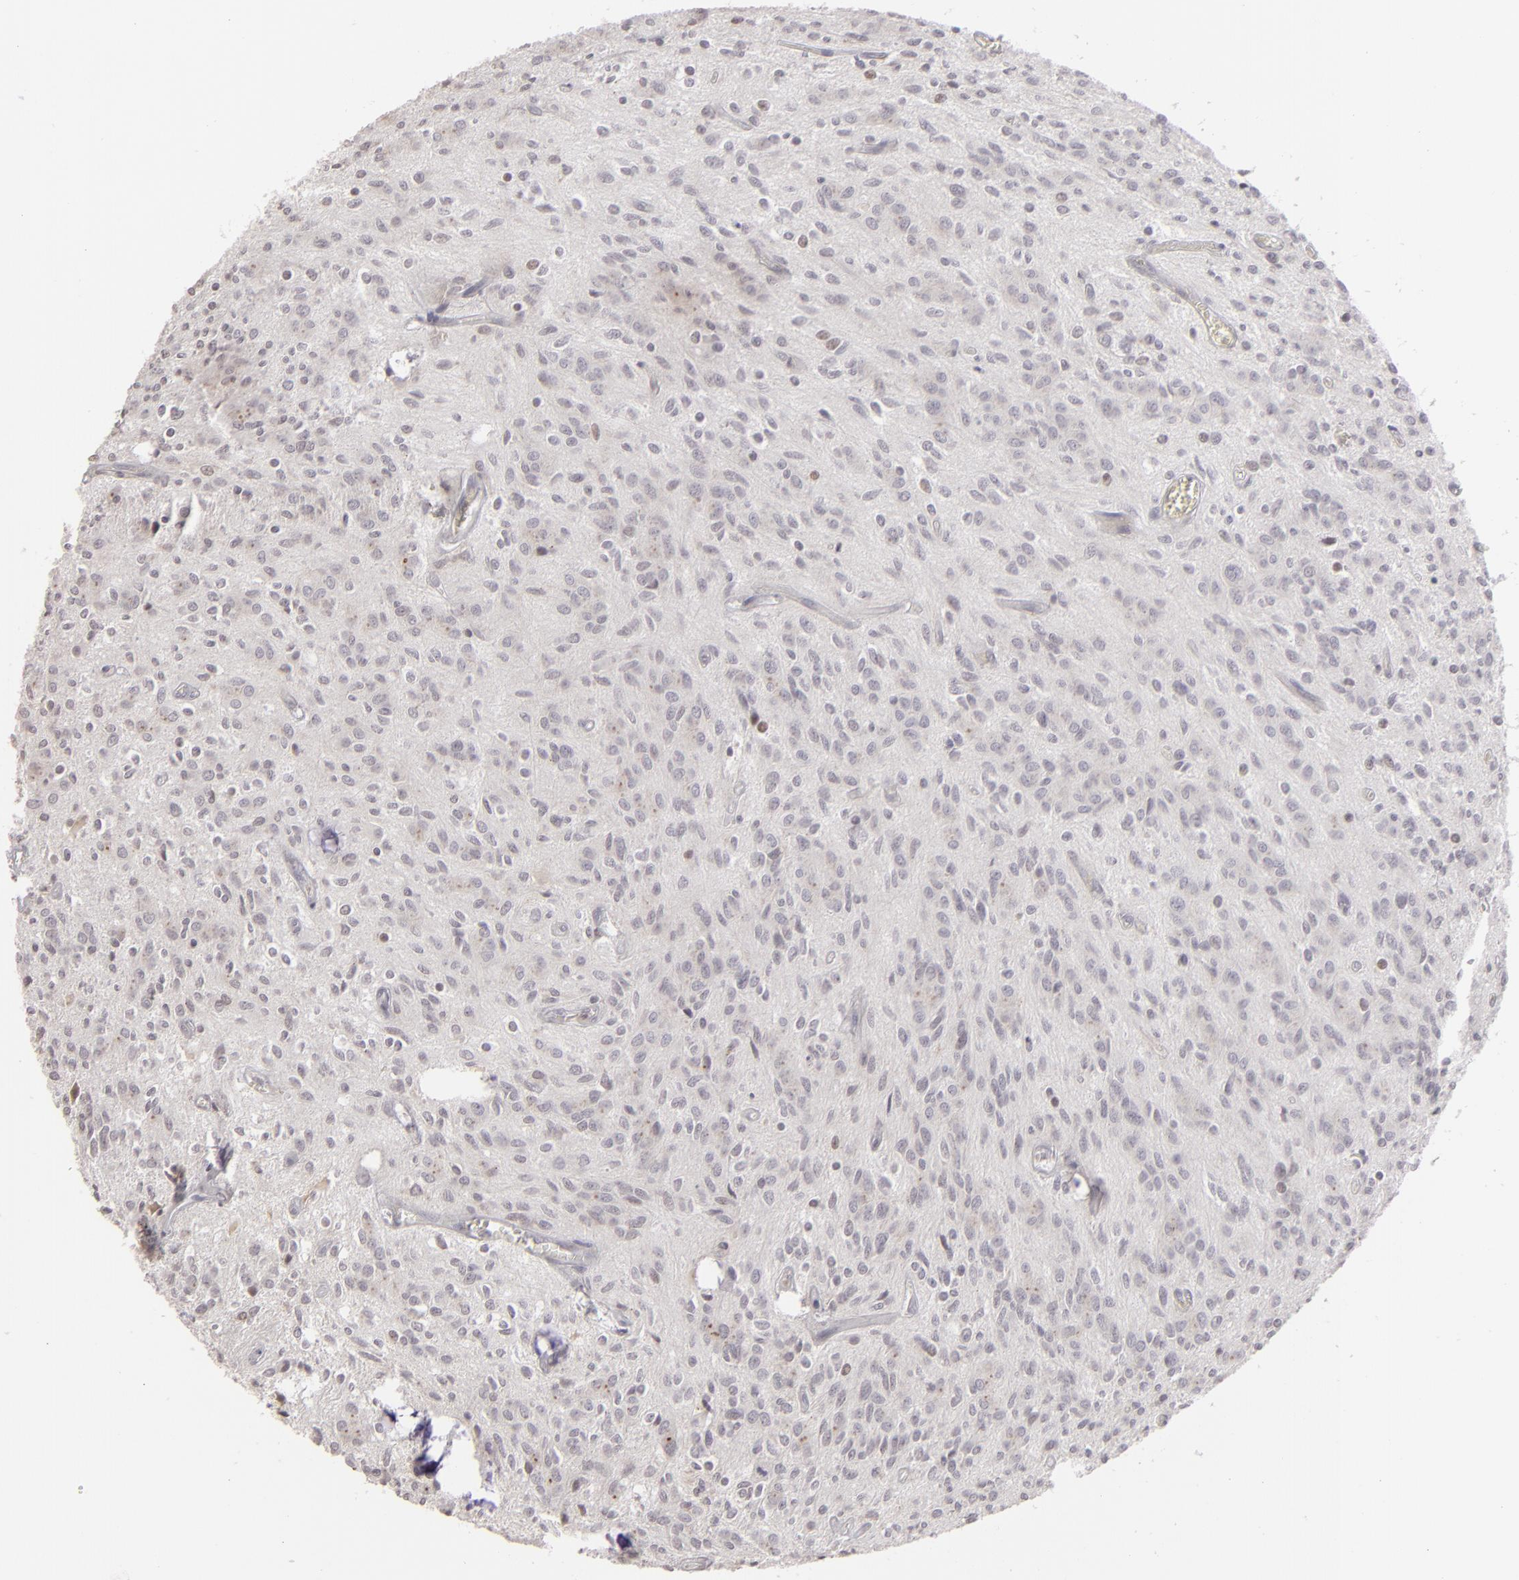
{"staining": {"intensity": "negative", "quantity": "none", "location": "none"}, "tissue": "glioma", "cell_type": "Tumor cells", "image_type": "cancer", "snomed": [{"axis": "morphology", "description": "Glioma, malignant, Low grade"}, {"axis": "topography", "description": "Brain"}], "caption": "Tumor cells show no significant positivity in malignant glioma (low-grade).", "gene": "CLDN2", "patient": {"sex": "female", "age": 15}}